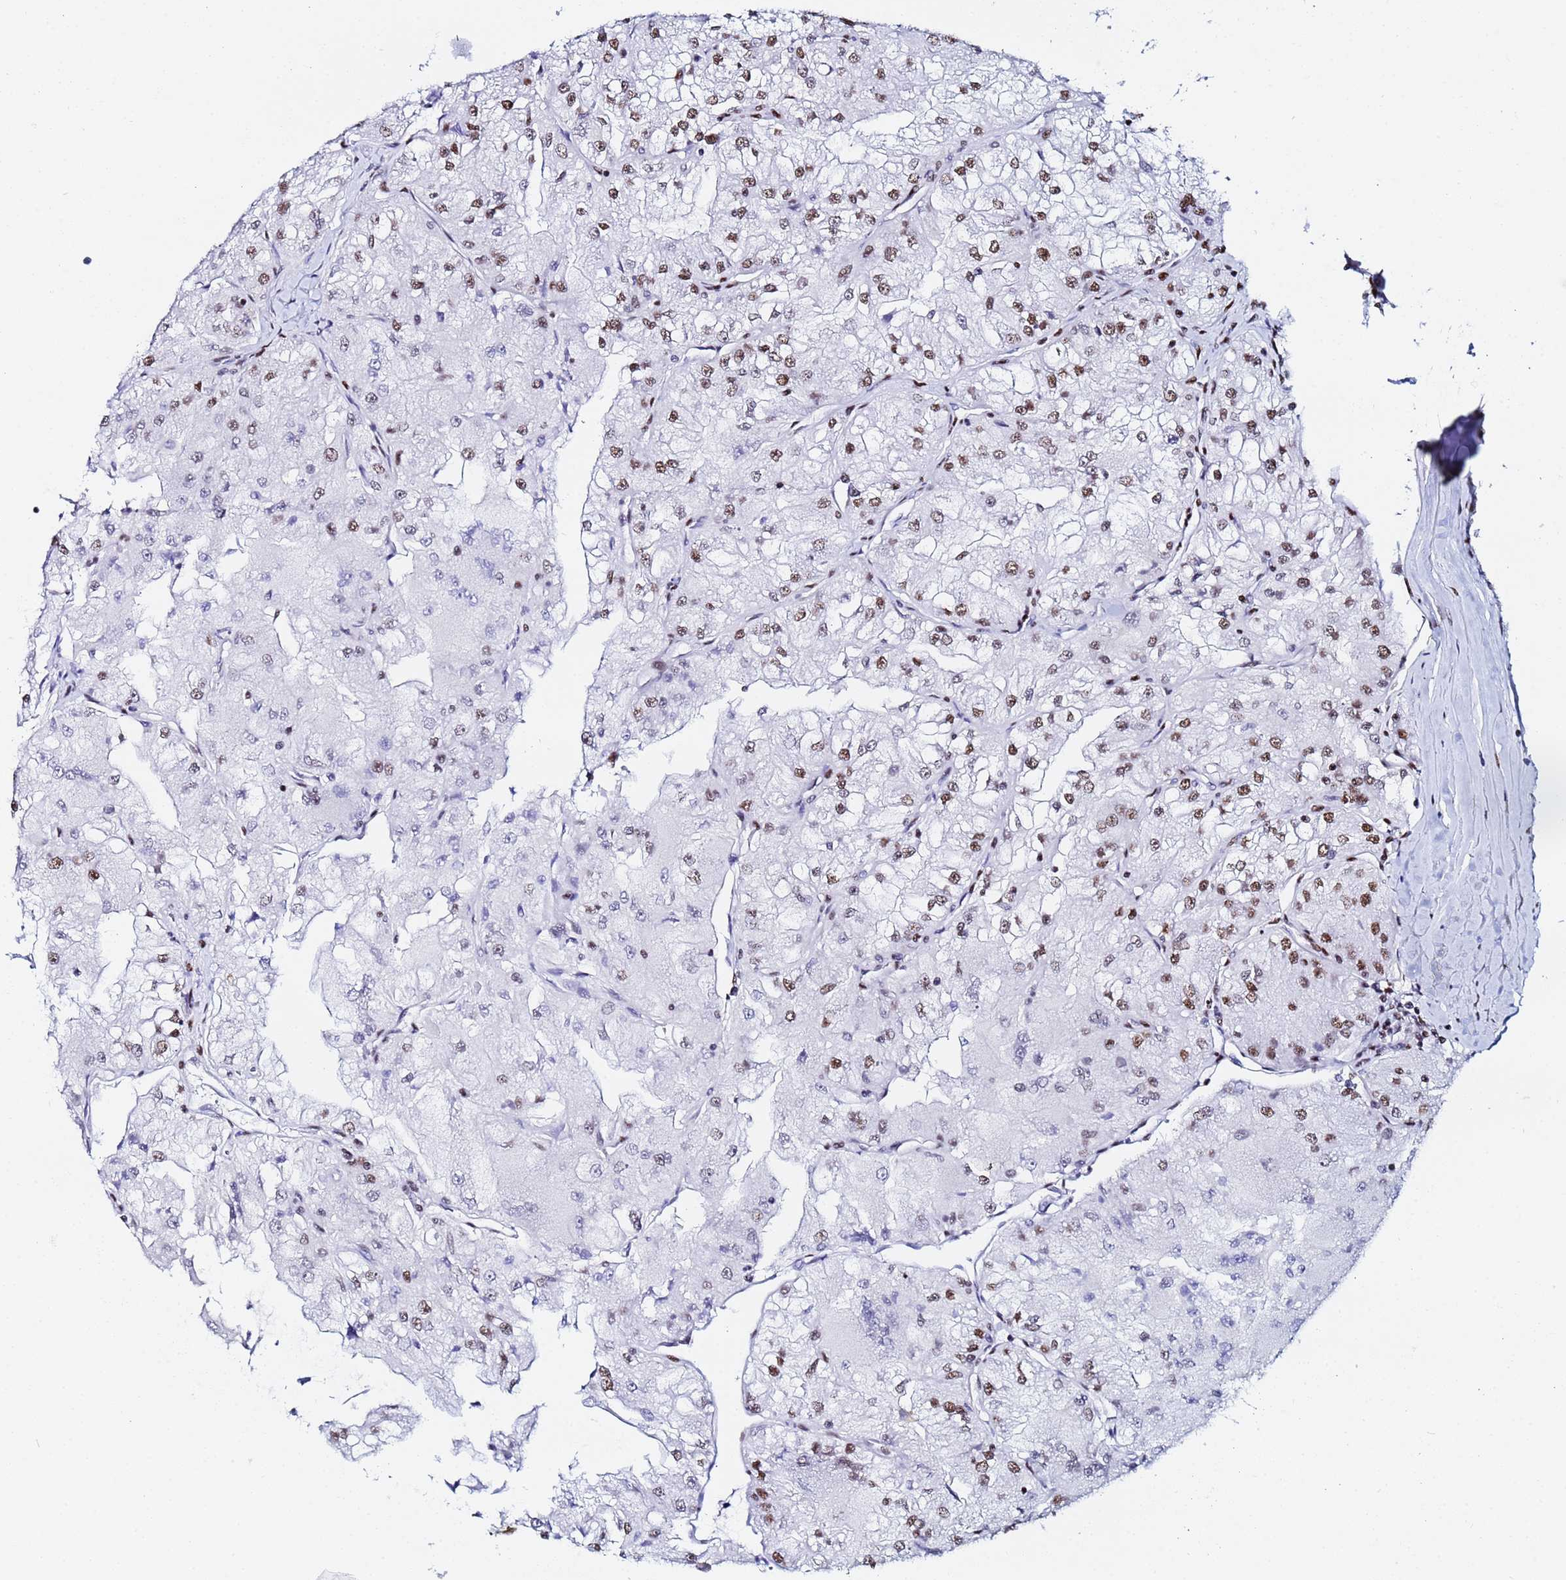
{"staining": {"intensity": "moderate", "quantity": "25%-75%", "location": "nuclear"}, "tissue": "renal cancer", "cell_type": "Tumor cells", "image_type": "cancer", "snomed": [{"axis": "morphology", "description": "Adenocarcinoma, NOS"}, {"axis": "topography", "description": "Kidney"}], "caption": "Immunohistochemical staining of human renal cancer (adenocarcinoma) exhibits medium levels of moderate nuclear positivity in about 25%-75% of tumor cells. (brown staining indicates protein expression, while blue staining denotes nuclei).", "gene": "SNRPA1", "patient": {"sex": "female", "age": 72}}